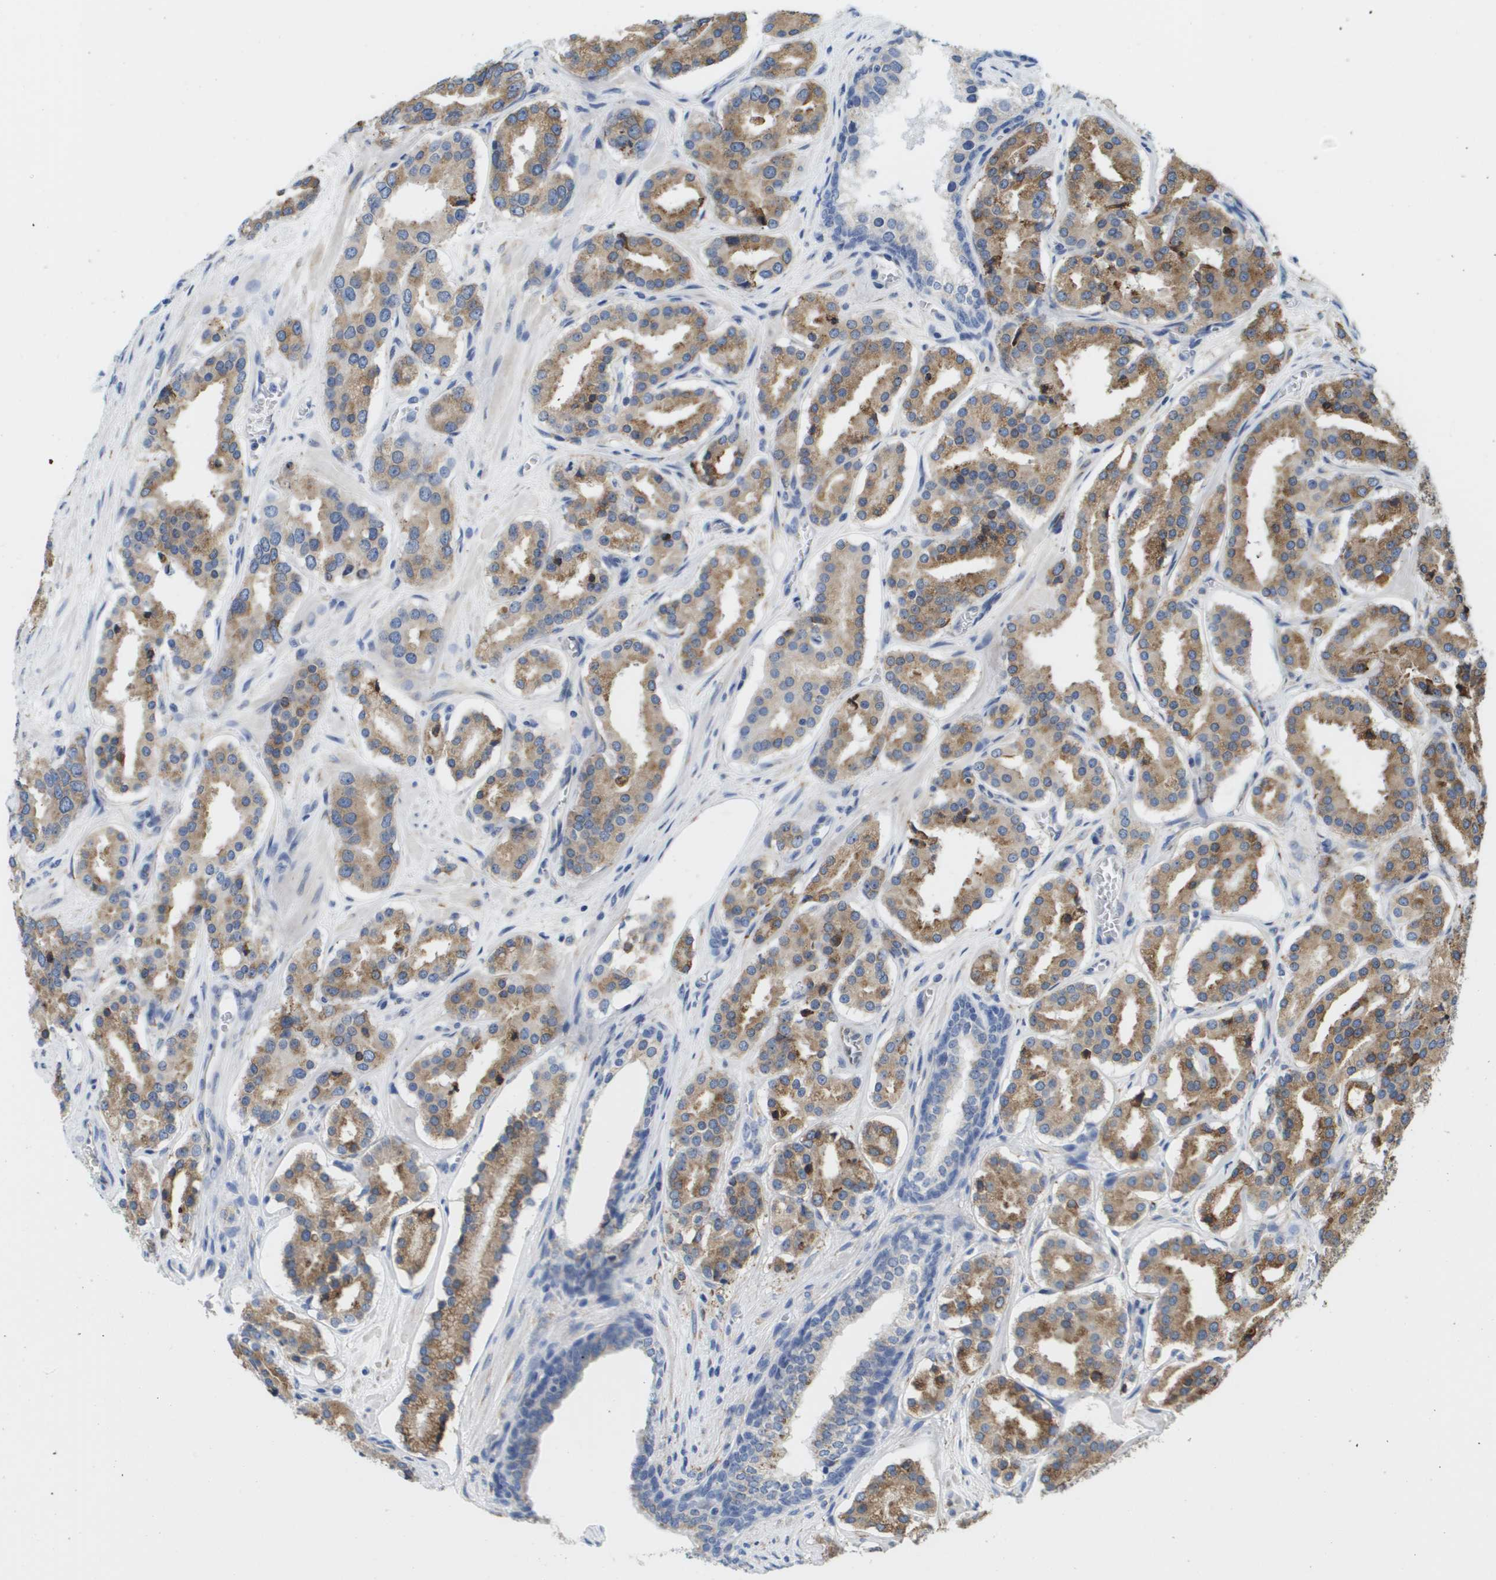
{"staining": {"intensity": "moderate", "quantity": "25%-75%", "location": "cytoplasmic/membranous"}, "tissue": "prostate cancer", "cell_type": "Tumor cells", "image_type": "cancer", "snomed": [{"axis": "morphology", "description": "Adenocarcinoma, High grade"}, {"axis": "topography", "description": "Prostate"}], "caption": "Moderate cytoplasmic/membranous positivity for a protein is appreciated in approximately 25%-75% of tumor cells of prostate cancer (adenocarcinoma (high-grade)) using IHC.", "gene": "ST3GAL2", "patient": {"sex": "male", "age": 60}}